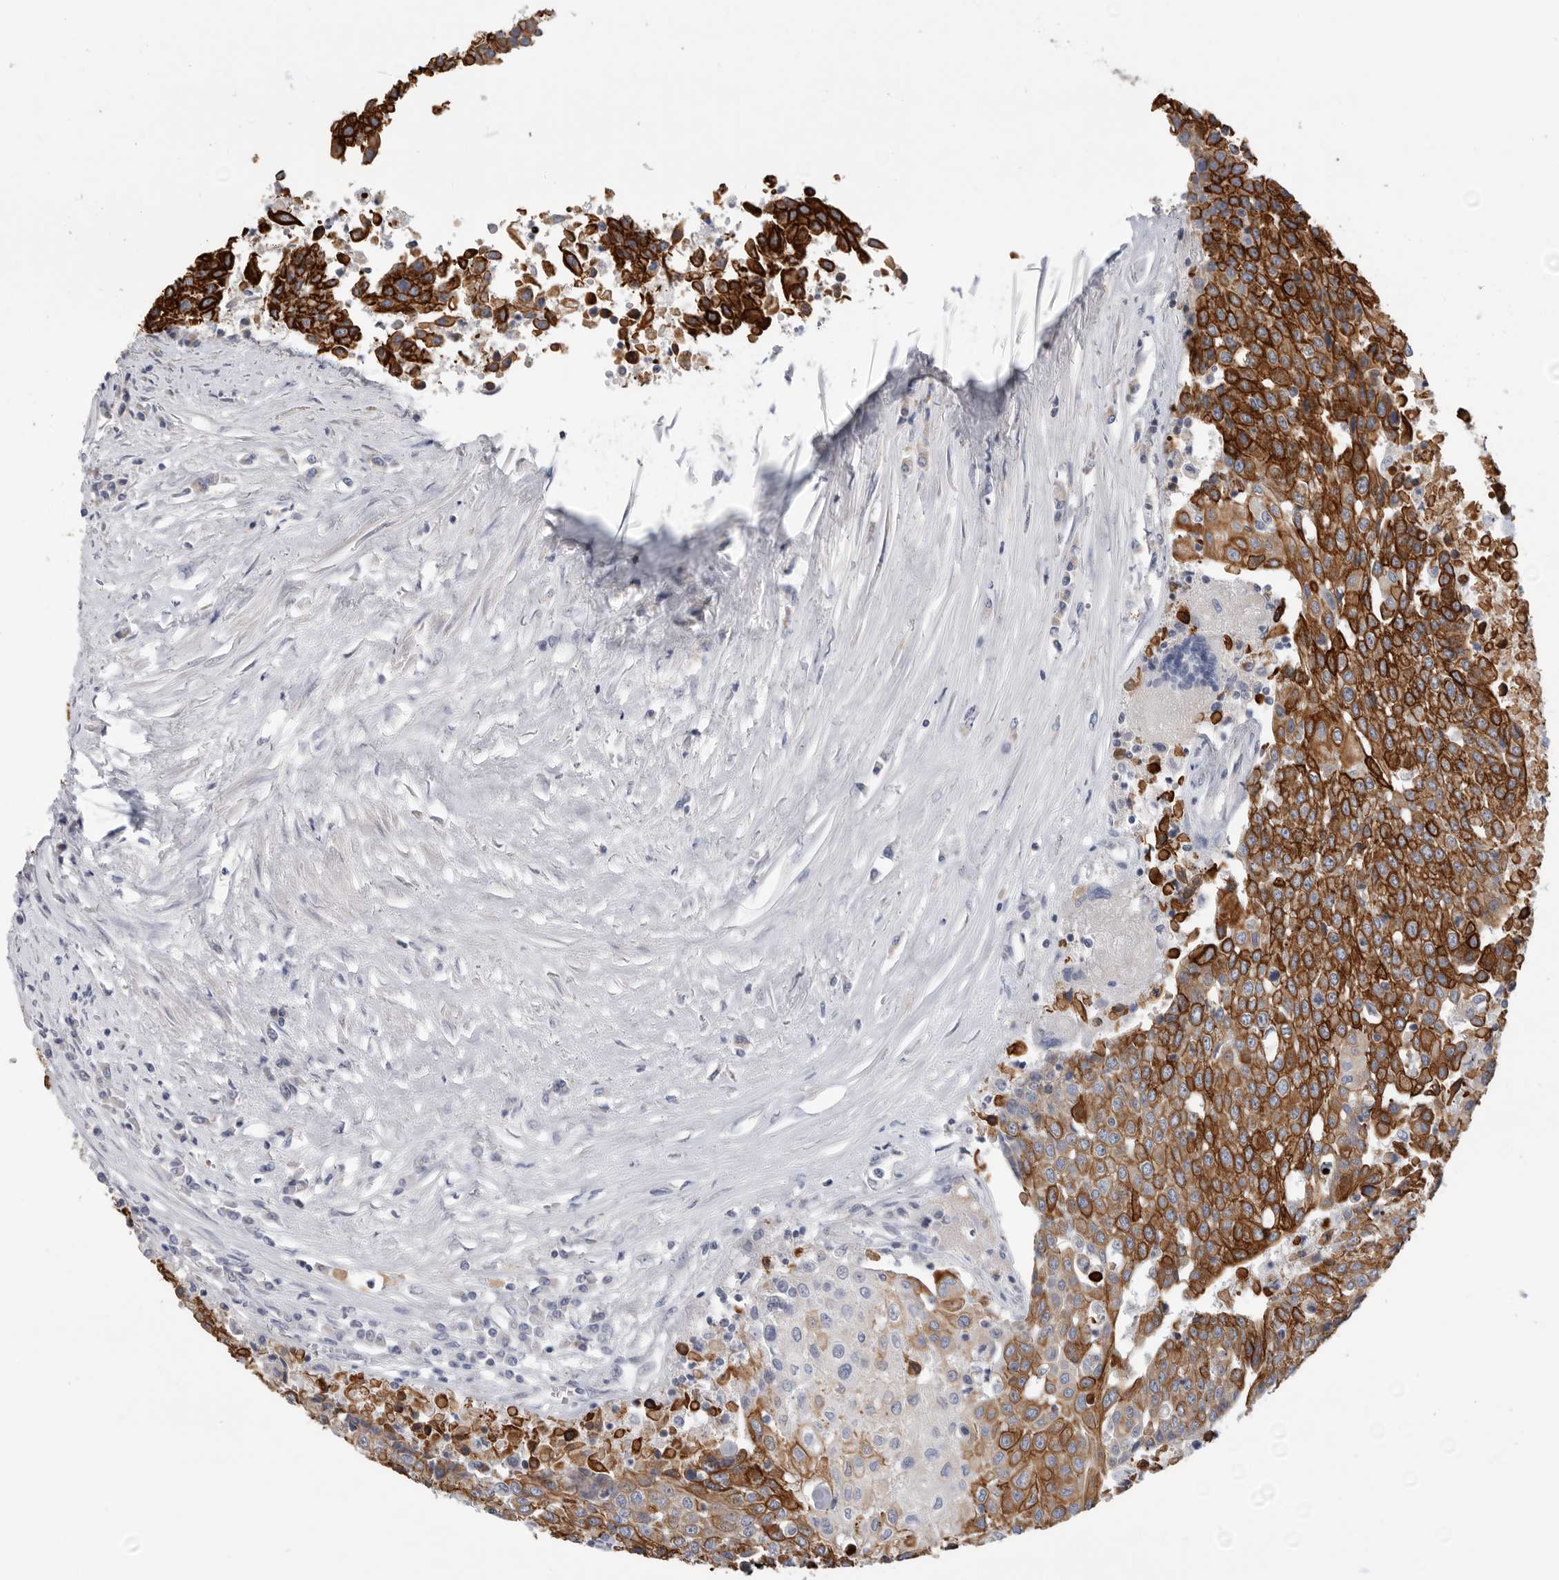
{"staining": {"intensity": "strong", "quantity": "25%-75%", "location": "cytoplasmic/membranous"}, "tissue": "urothelial cancer", "cell_type": "Tumor cells", "image_type": "cancer", "snomed": [{"axis": "morphology", "description": "Urothelial carcinoma, High grade"}, {"axis": "topography", "description": "Urinary bladder"}], "caption": "A brown stain labels strong cytoplasmic/membranous staining of a protein in high-grade urothelial carcinoma tumor cells. (Brightfield microscopy of DAB IHC at high magnification).", "gene": "MTFR1L", "patient": {"sex": "female", "age": 85}}